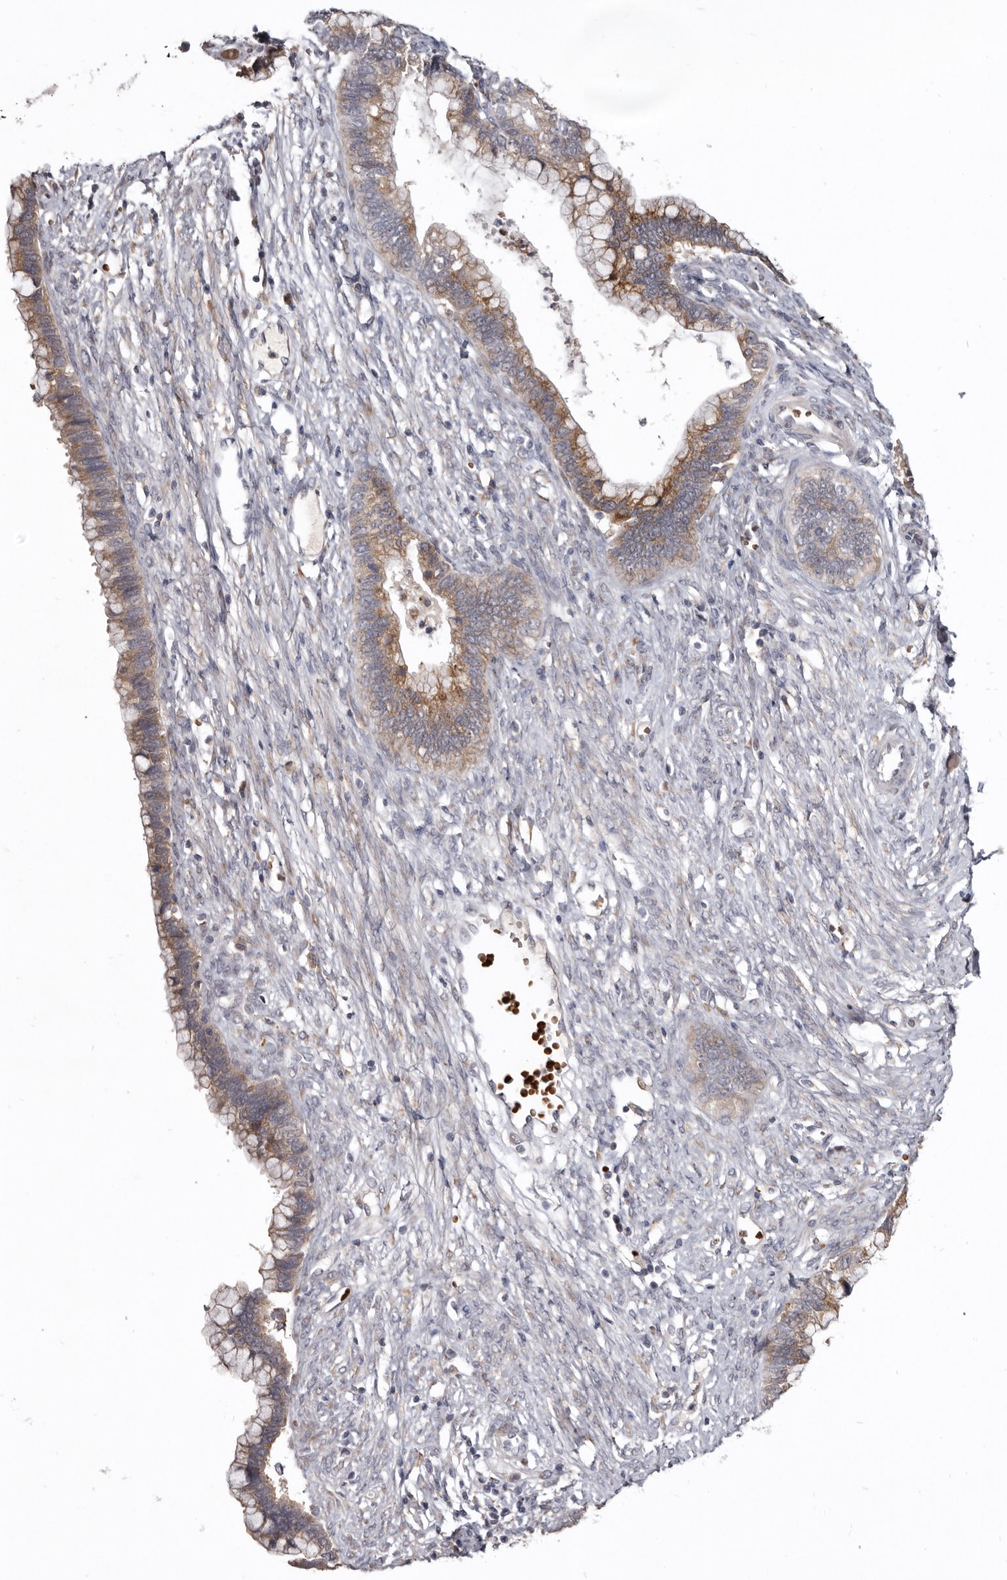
{"staining": {"intensity": "moderate", "quantity": ">75%", "location": "cytoplasmic/membranous"}, "tissue": "cervical cancer", "cell_type": "Tumor cells", "image_type": "cancer", "snomed": [{"axis": "morphology", "description": "Adenocarcinoma, NOS"}, {"axis": "topography", "description": "Cervix"}], "caption": "Immunohistochemistry of adenocarcinoma (cervical) demonstrates medium levels of moderate cytoplasmic/membranous positivity in about >75% of tumor cells.", "gene": "NENF", "patient": {"sex": "female", "age": 44}}